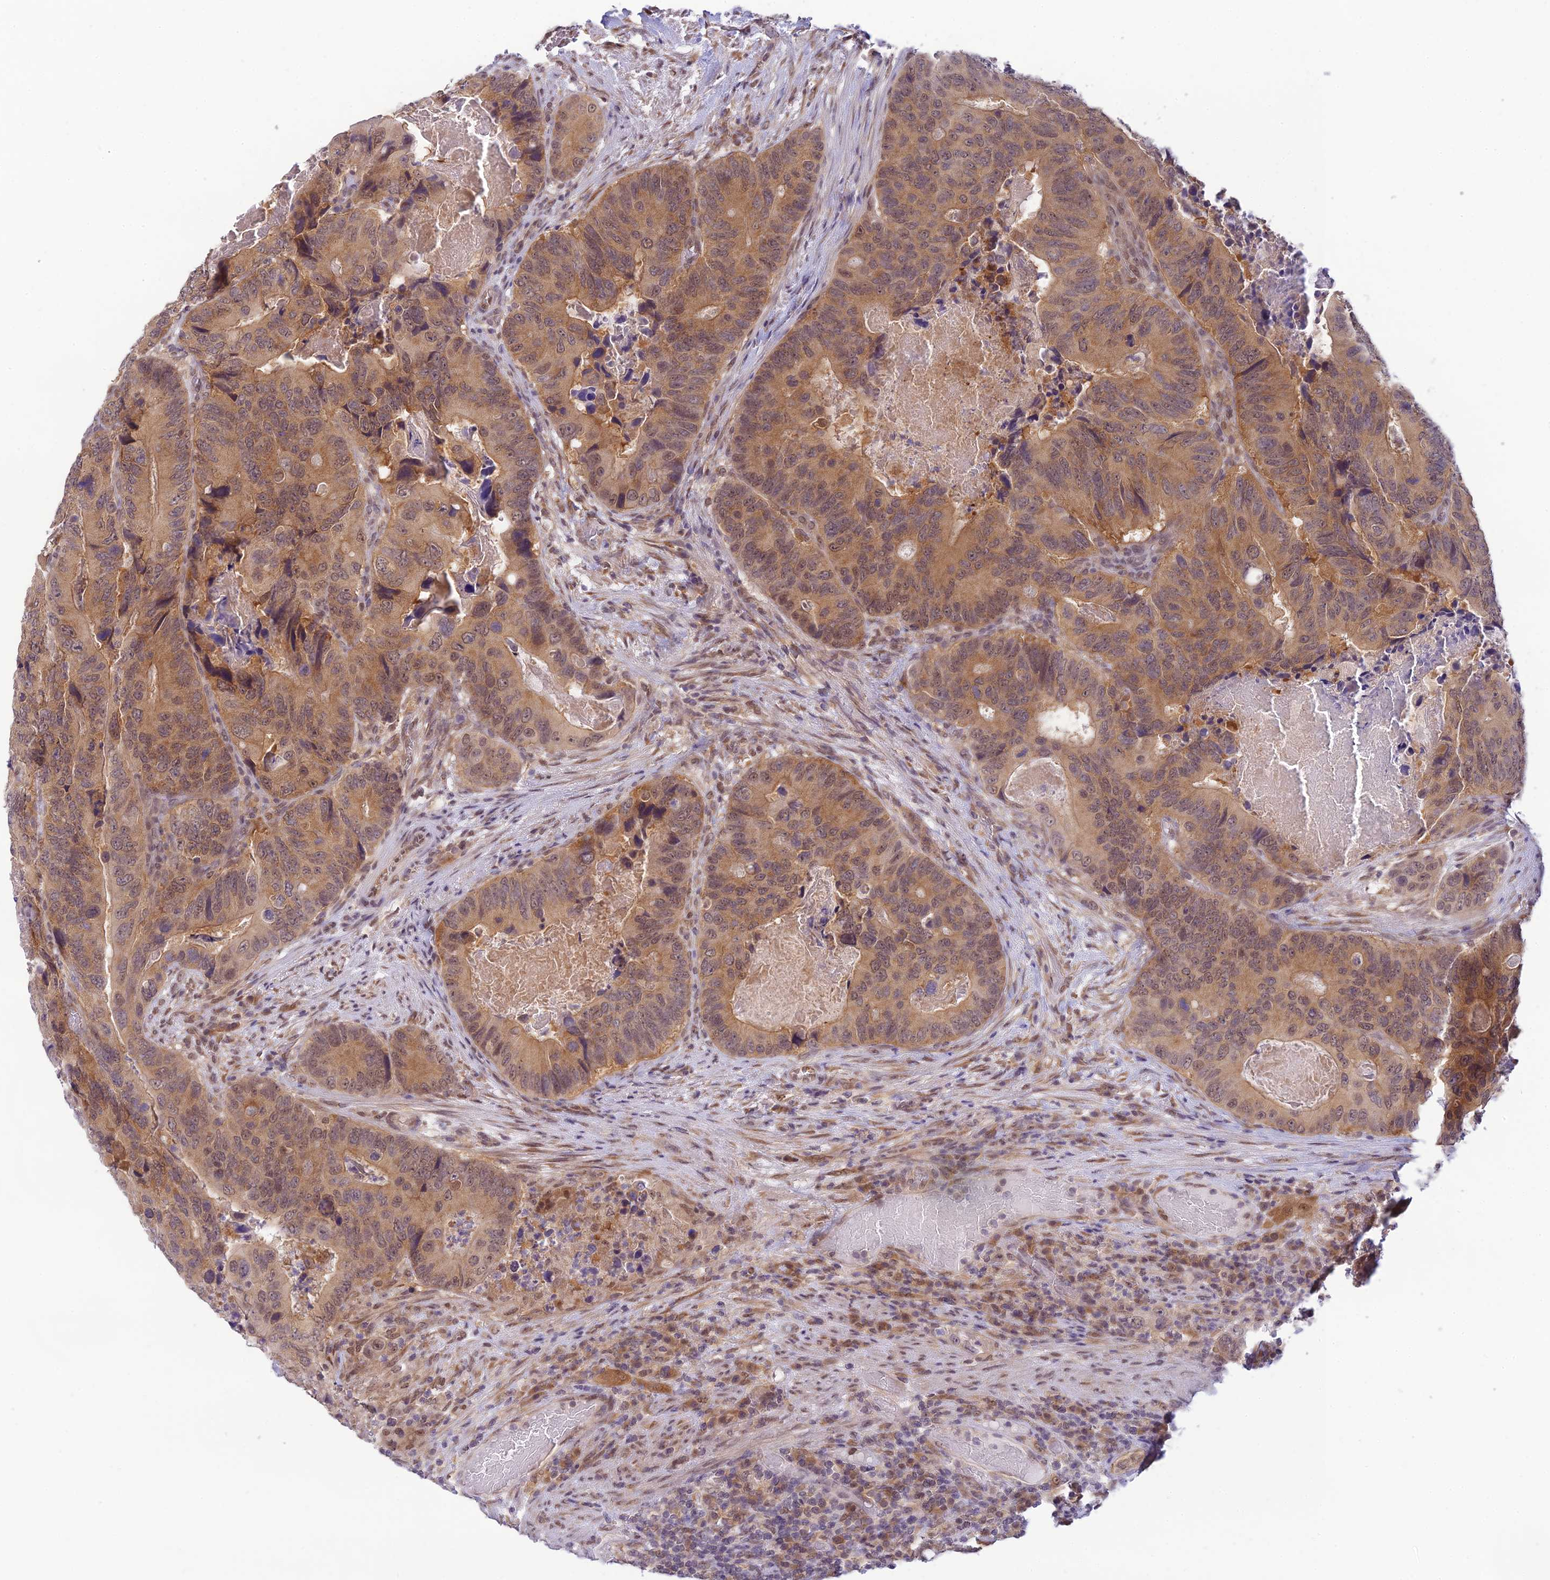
{"staining": {"intensity": "weak", "quantity": ">75%", "location": "cytoplasmic/membranous,nuclear"}, "tissue": "colorectal cancer", "cell_type": "Tumor cells", "image_type": "cancer", "snomed": [{"axis": "morphology", "description": "Adenocarcinoma, NOS"}, {"axis": "topography", "description": "Colon"}], "caption": "Brown immunohistochemical staining in human colorectal cancer (adenocarcinoma) reveals weak cytoplasmic/membranous and nuclear staining in approximately >75% of tumor cells. The staining is performed using DAB brown chromogen to label protein expression. The nuclei are counter-stained blue using hematoxylin.", "gene": "SKIC8", "patient": {"sex": "male", "age": 84}}